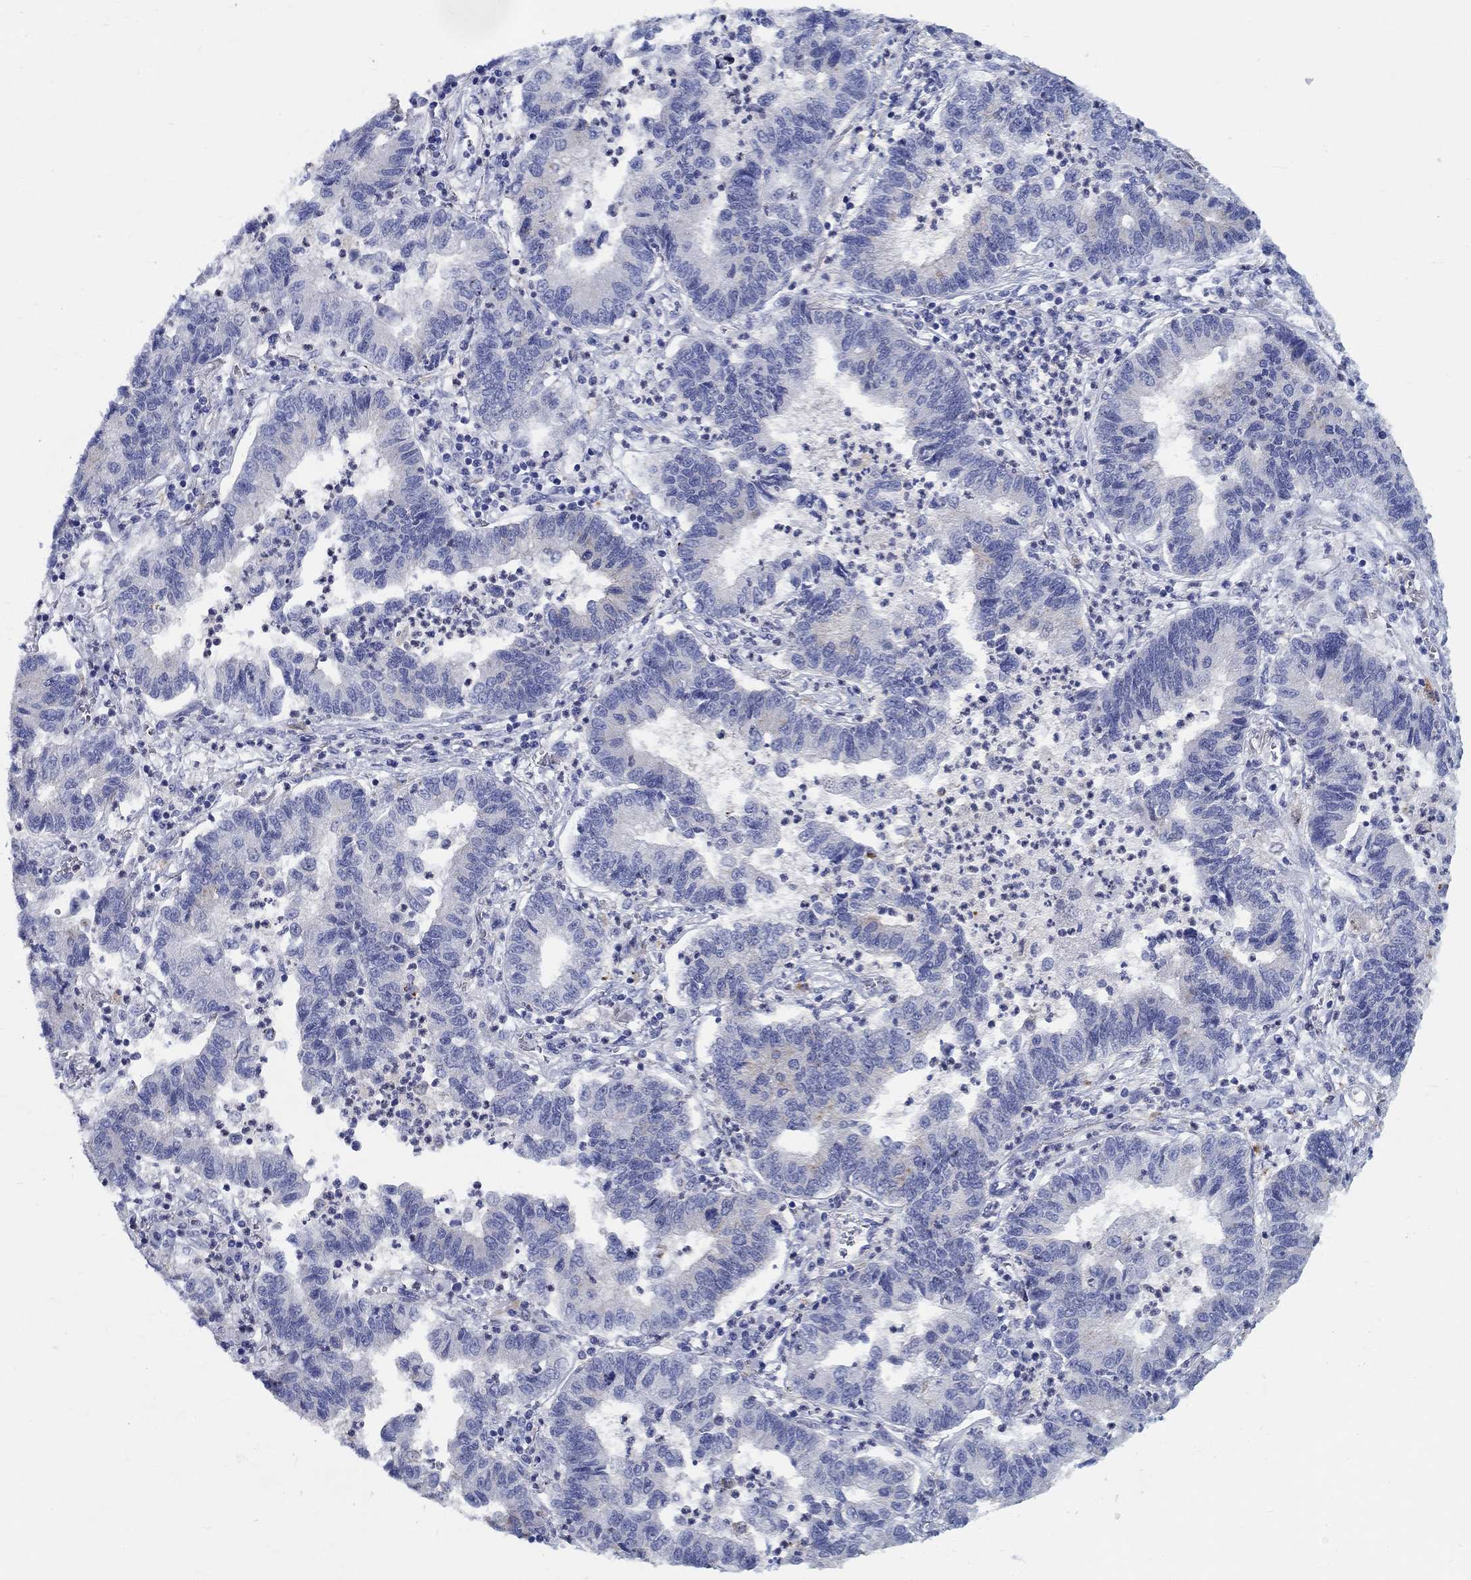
{"staining": {"intensity": "negative", "quantity": "none", "location": "none"}, "tissue": "lung cancer", "cell_type": "Tumor cells", "image_type": "cancer", "snomed": [{"axis": "morphology", "description": "Adenocarcinoma, NOS"}, {"axis": "topography", "description": "Lung"}], "caption": "A histopathology image of lung cancer (adenocarcinoma) stained for a protein exhibits no brown staining in tumor cells. (Stains: DAB (3,3'-diaminobenzidine) immunohistochemistry with hematoxylin counter stain, Microscopy: brightfield microscopy at high magnification).", "gene": "RAP1GAP", "patient": {"sex": "female", "age": 57}}